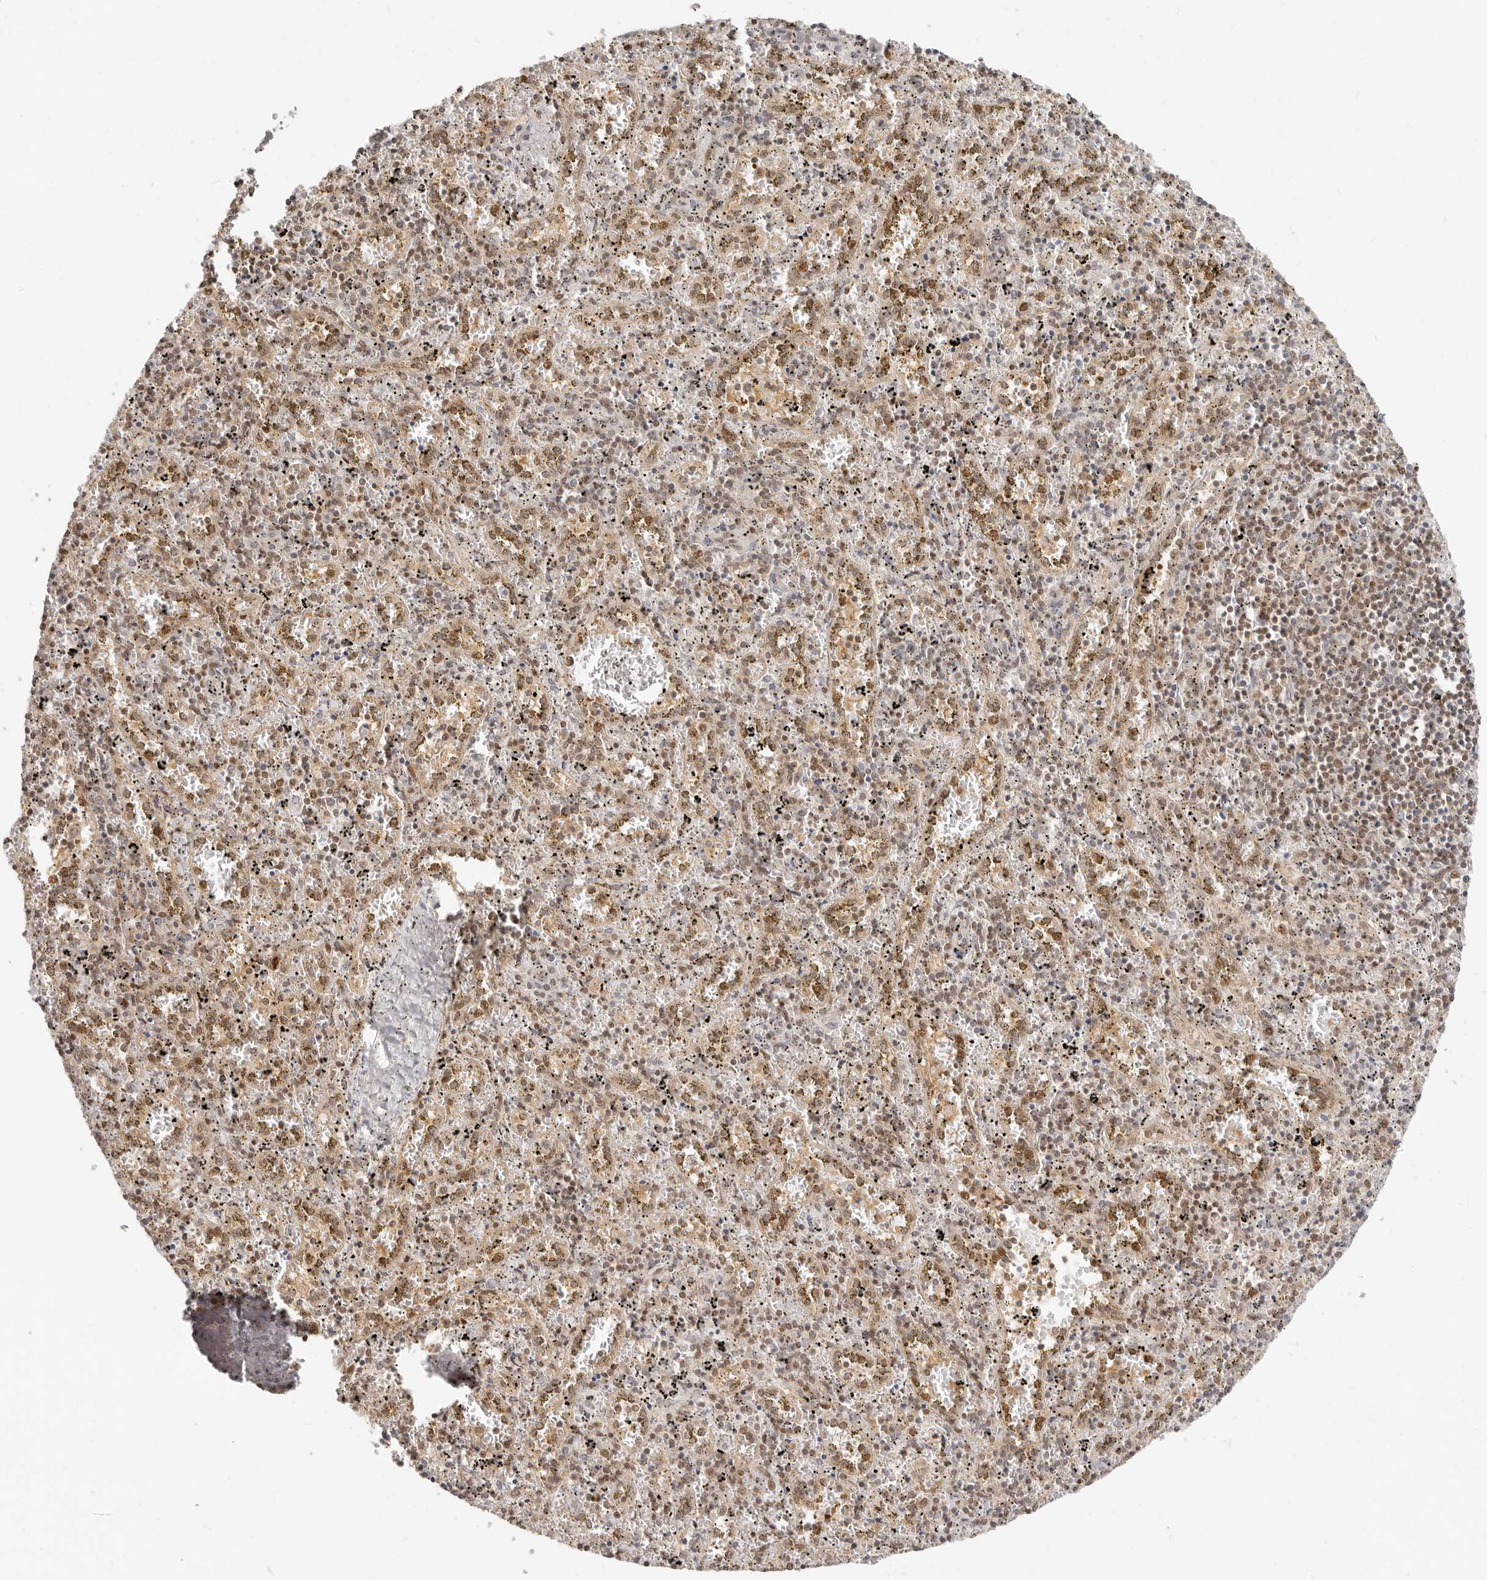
{"staining": {"intensity": "moderate", "quantity": "25%-75%", "location": "nuclear"}, "tissue": "spleen", "cell_type": "Cells in red pulp", "image_type": "normal", "snomed": [{"axis": "morphology", "description": "Normal tissue, NOS"}, {"axis": "topography", "description": "Spleen"}], "caption": "The photomicrograph reveals immunohistochemical staining of normal spleen. There is moderate nuclear expression is seen in approximately 25%-75% of cells in red pulp.", "gene": "BAP1", "patient": {"sex": "male", "age": 11}}